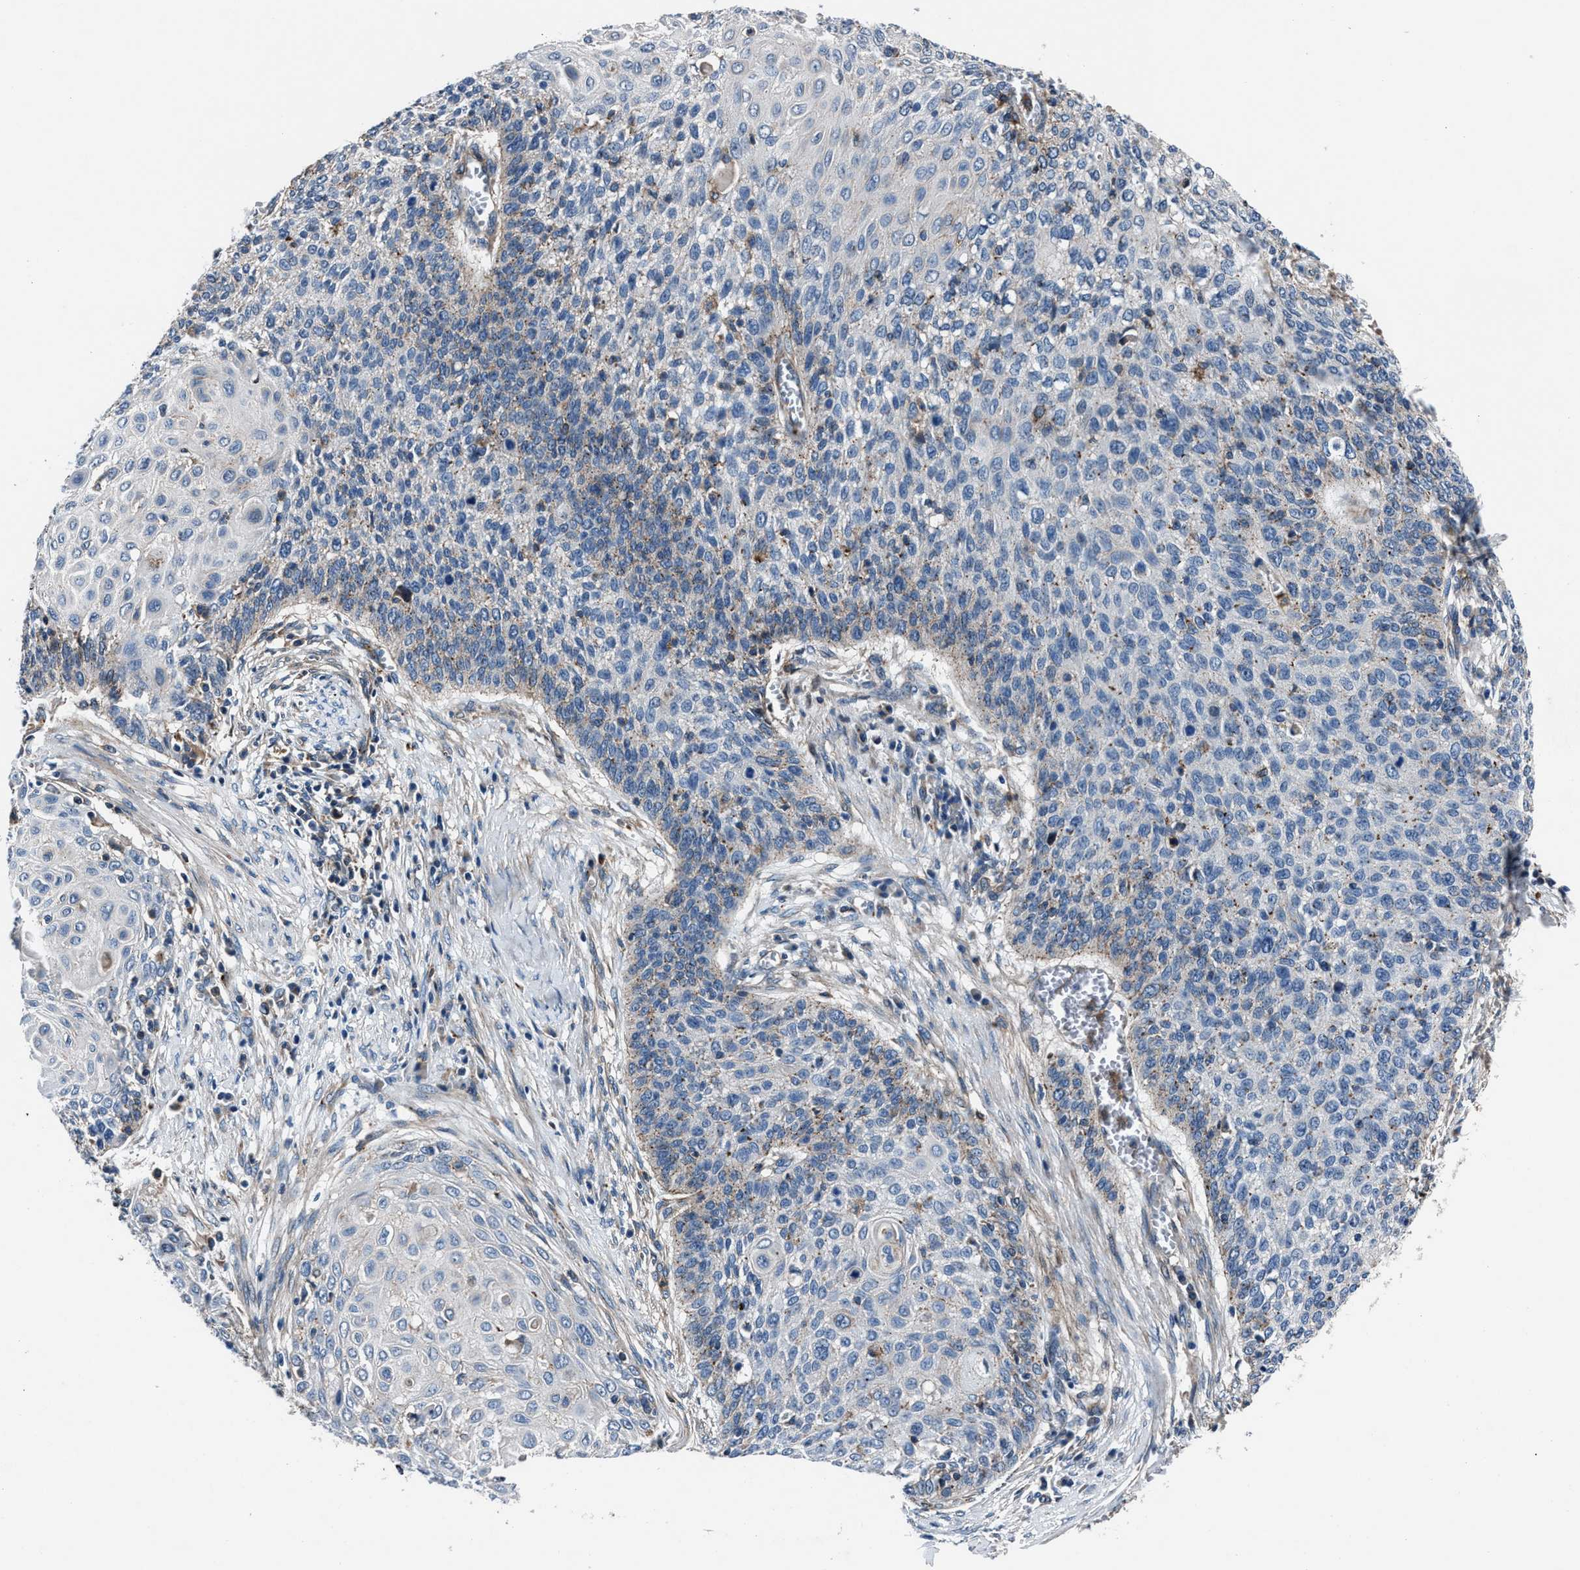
{"staining": {"intensity": "negative", "quantity": "none", "location": "none"}, "tissue": "cervical cancer", "cell_type": "Tumor cells", "image_type": "cancer", "snomed": [{"axis": "morphology", "description": "Squamous cell carcinoma, NOS"}, {"axis": "topography", "description": "Cervix"}], "caption": "Immunohistochemical staining of cervical squamous cell carcinoma exhibits no significant expression in tumor cells. The staining was performed using DAB to visualize the protein expression in brown, while the nuclei were stained in blue with hematoxylin (Magnification: 20x).", "gene": "MFSD11", "patient": {"sex": "female", "age": 39}}